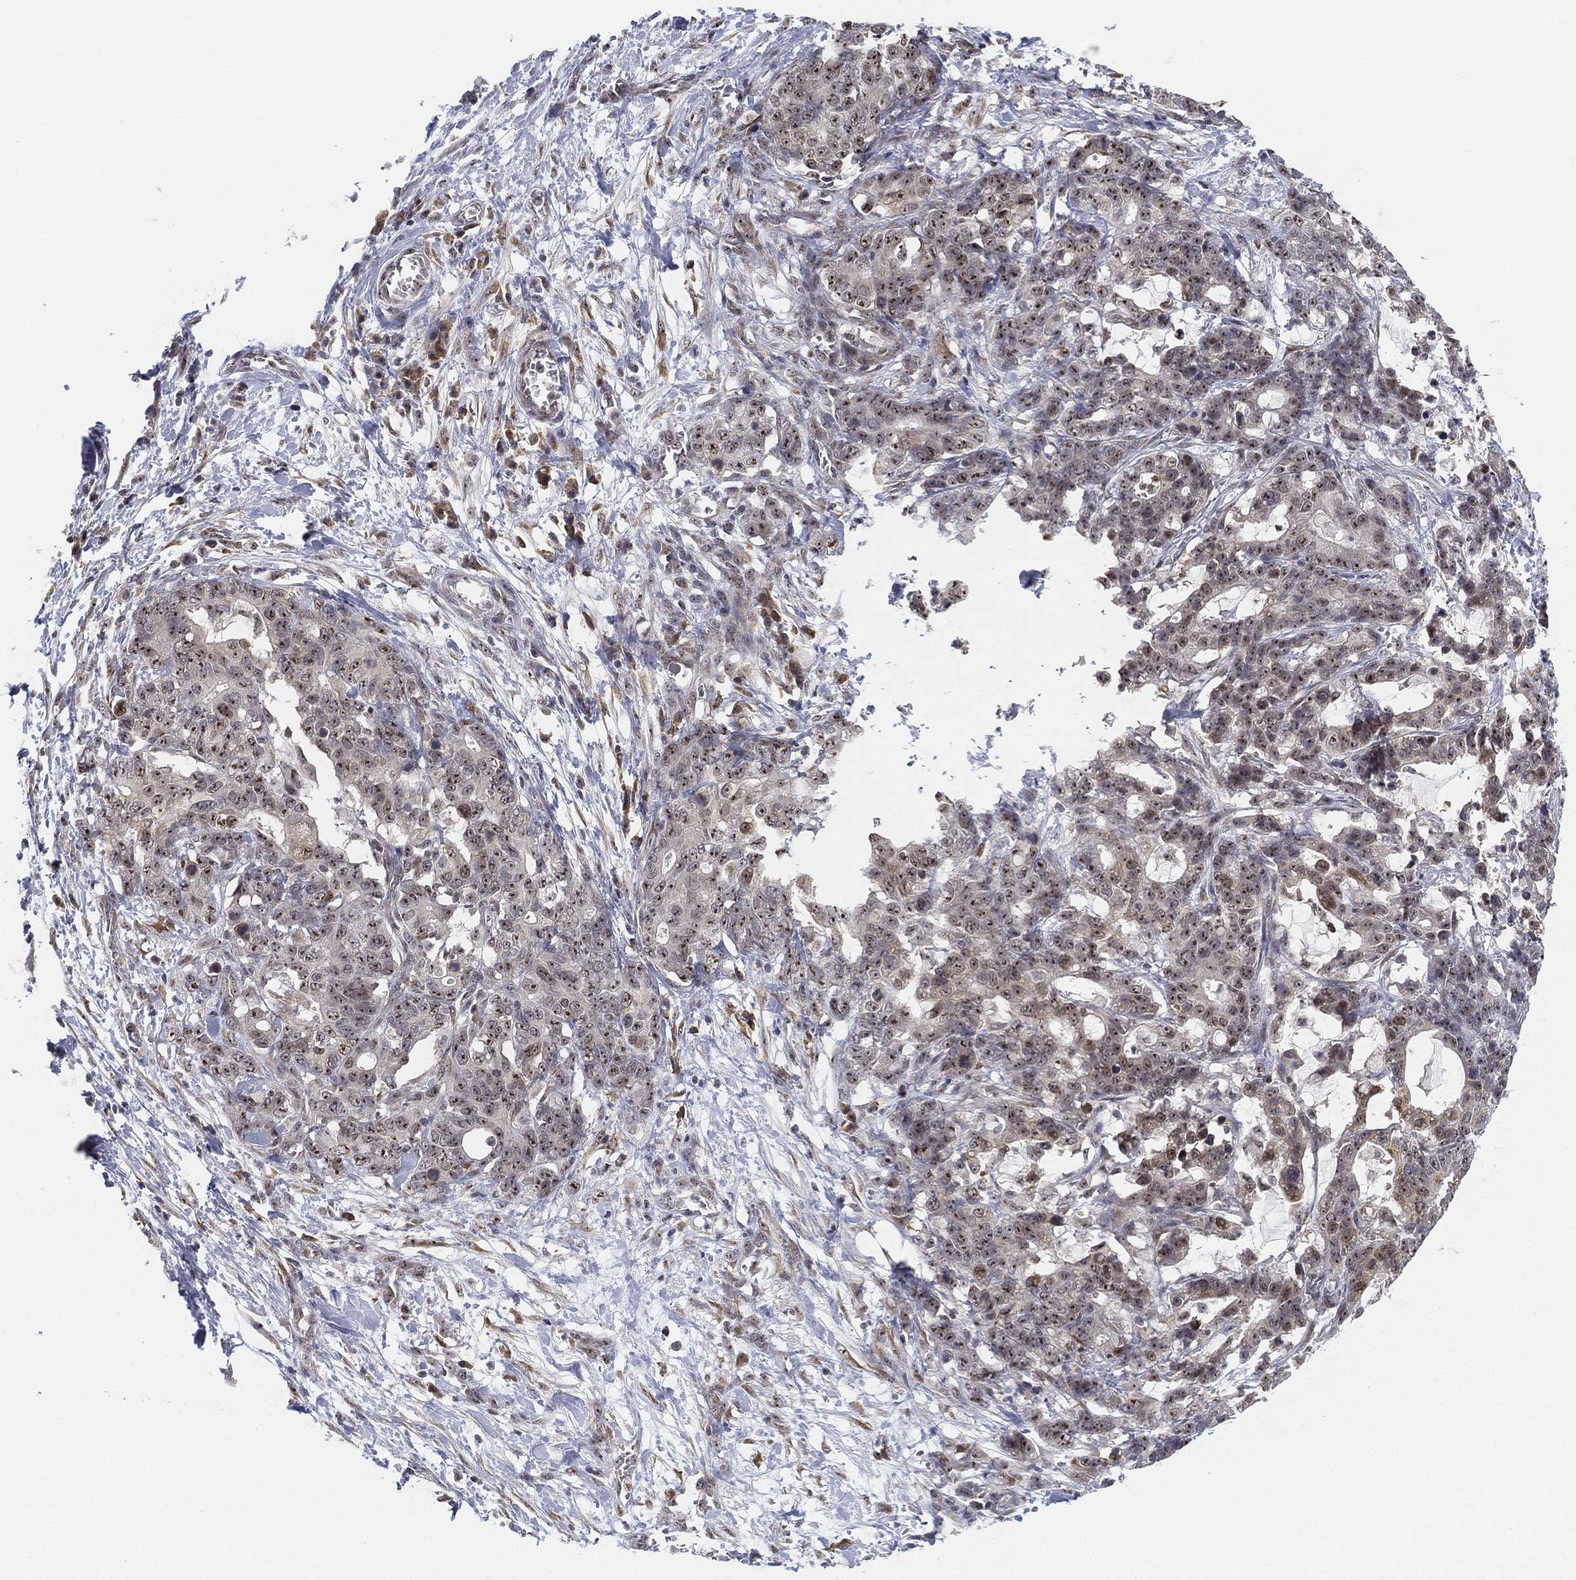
{"staining": {"intensity": "moderate", "quantity": ">75%", "location": "nuclear"}, "tissue": "stomach cancer", "cell_type": "Tumor cells", "image_type": "cancer", "snomed": [{"axis": "morphology", "description": "Normal tissue, NOS"}, {"axis": "morphology", "description": "Adenocarcinoma, NOS"}, {"axis": "topography", "description": "Stomach"}], "caption": "Stomach cancer tissue shows moderate nuclear staining in approximately >75% of tumor cells", "gene": "PPP1R16B", "patient": {"sex": "female", "age": 64}}